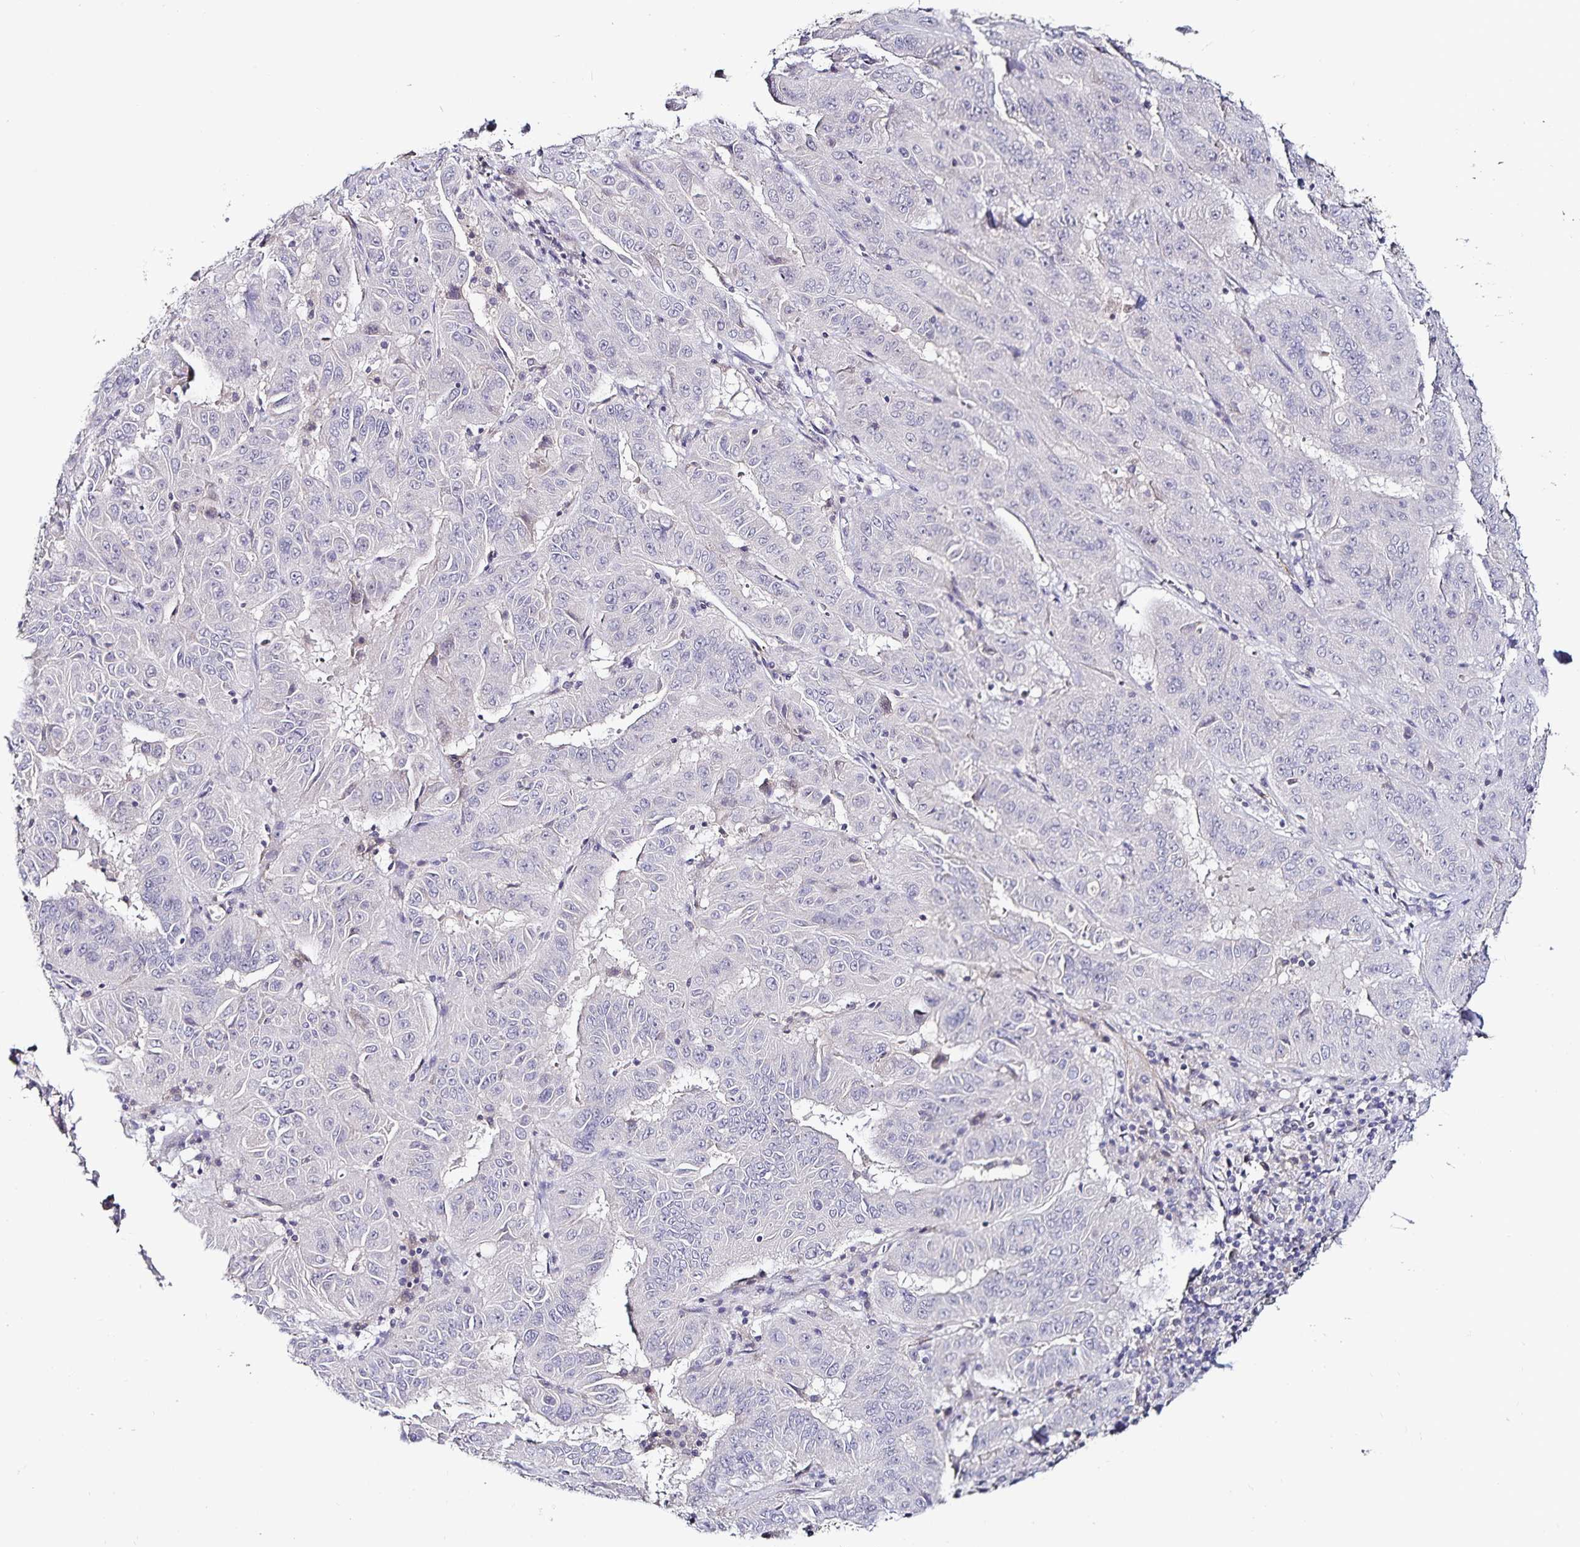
{"staining": {"intensity": "negative", "quantity": "none", "location": "none"}, "tissue": "pancreatic cancer", "cell_type": "Tumor cells", "image_type": "cancer", "snomed": [{"axis": "morphology", "description": "Adenocarcinoma, NOS"}, {"axis": "topography", "description": "Pancreas"}], "caption": "Immunohistochemistry histopathology image of human adenocarcinoma (pancreatic) stained for a protein (brown), which demonstrates no positivity in tumor cells.", "gene": "ACSL5", "patient": {"sex": "male", "age": 63}}